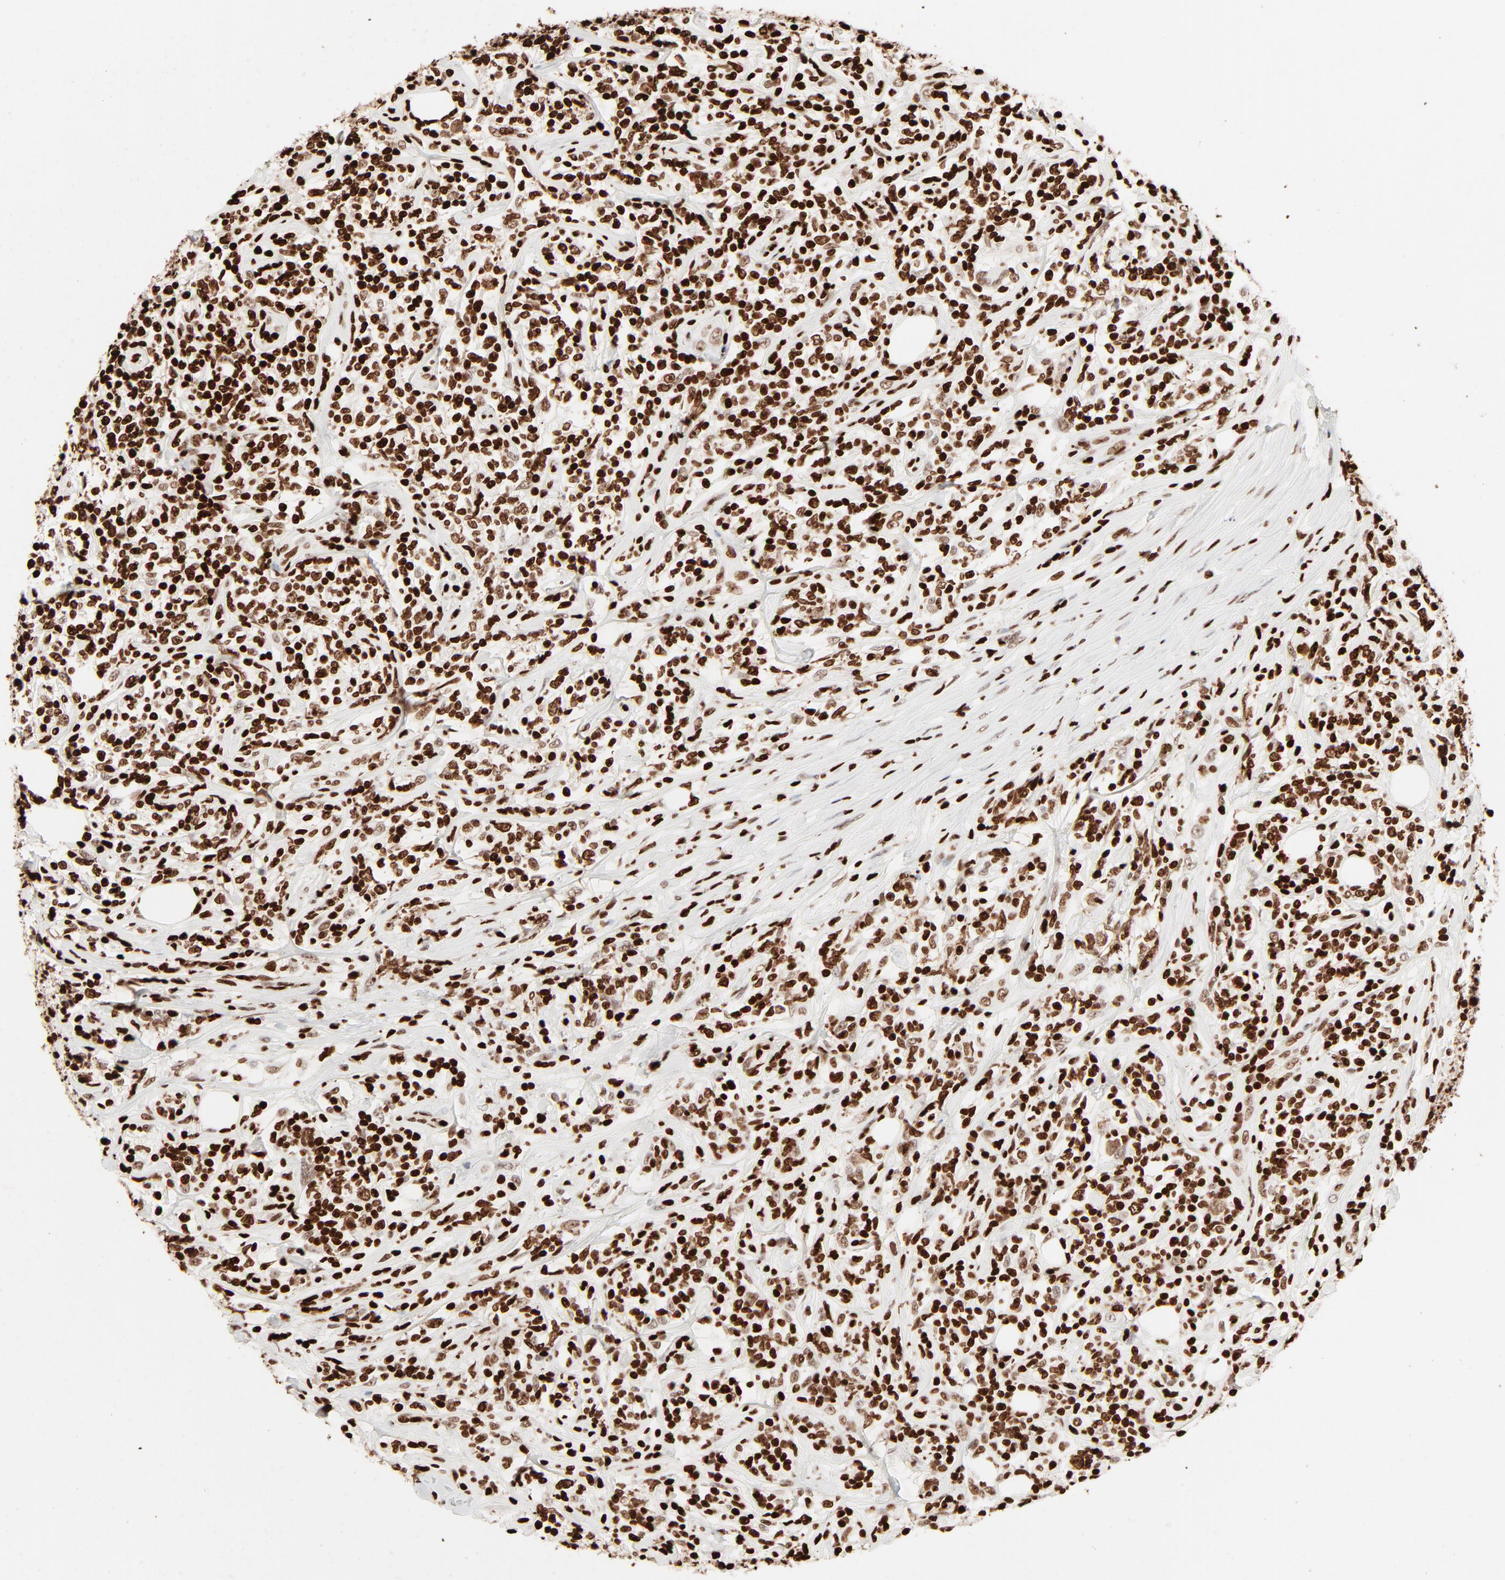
{"staining": {"intensity": "strong", "quantity": ">75%", "location": "nuclear"}, "tissue": "lymphoma", "cell_type": "Tumor cells", "image_type": "cancer", "snomed": [{"axis": "morphology", "description": "Malignant lymphoma, non-Hodgkin's type, High grade"}, {"axis": "topography", "description": "Lymph node"}], "caption": "Human lymphoma stained with a protein marker displays strong staining in tumor cells.", "gene": "HMGB2", "patient": {"sex": "female", "age": 84}}